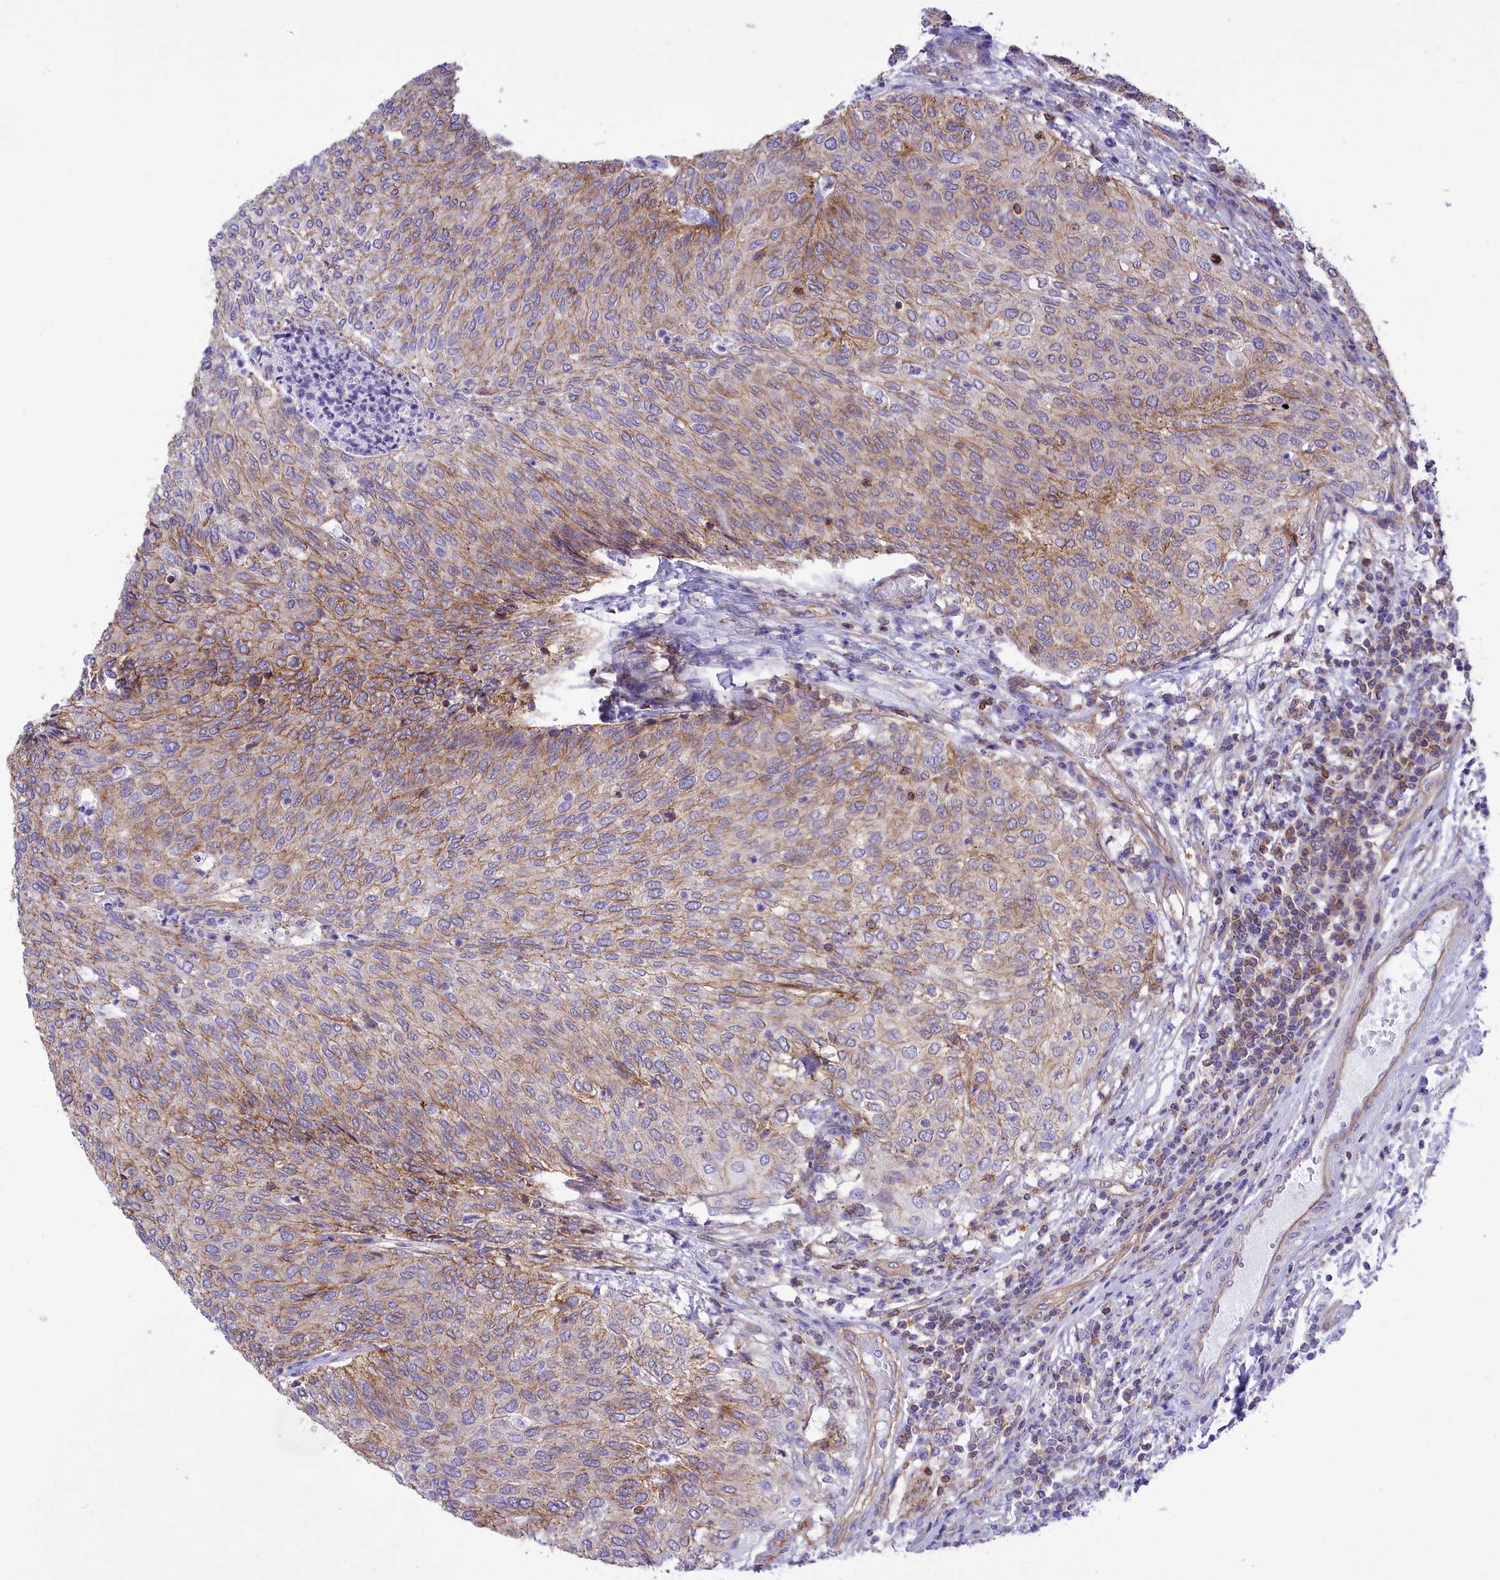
{"staining": {"intensity": "moderate", "quantity": "25%-75%", "location": "cytoplasmic/membranous"}, "tissue": "urothelial cancer", "cell_type": "Tumor cells", "image_type": "cancer", "snomed": [{"axis": "morphology", "description": "Urothelial carcinoma, Low grade"}, {"axis": "topography", "description": "Urinary bladder"}], "caption": "Human urothelial carcinoma (low-grade) stained with a brown dye exhibits moderate cytoplasmic/membranous positive positivity in about 25%-75% of tumor cells.", "gene": "SEPTIN9", "patient": {"sex": "female", "age": 79}}